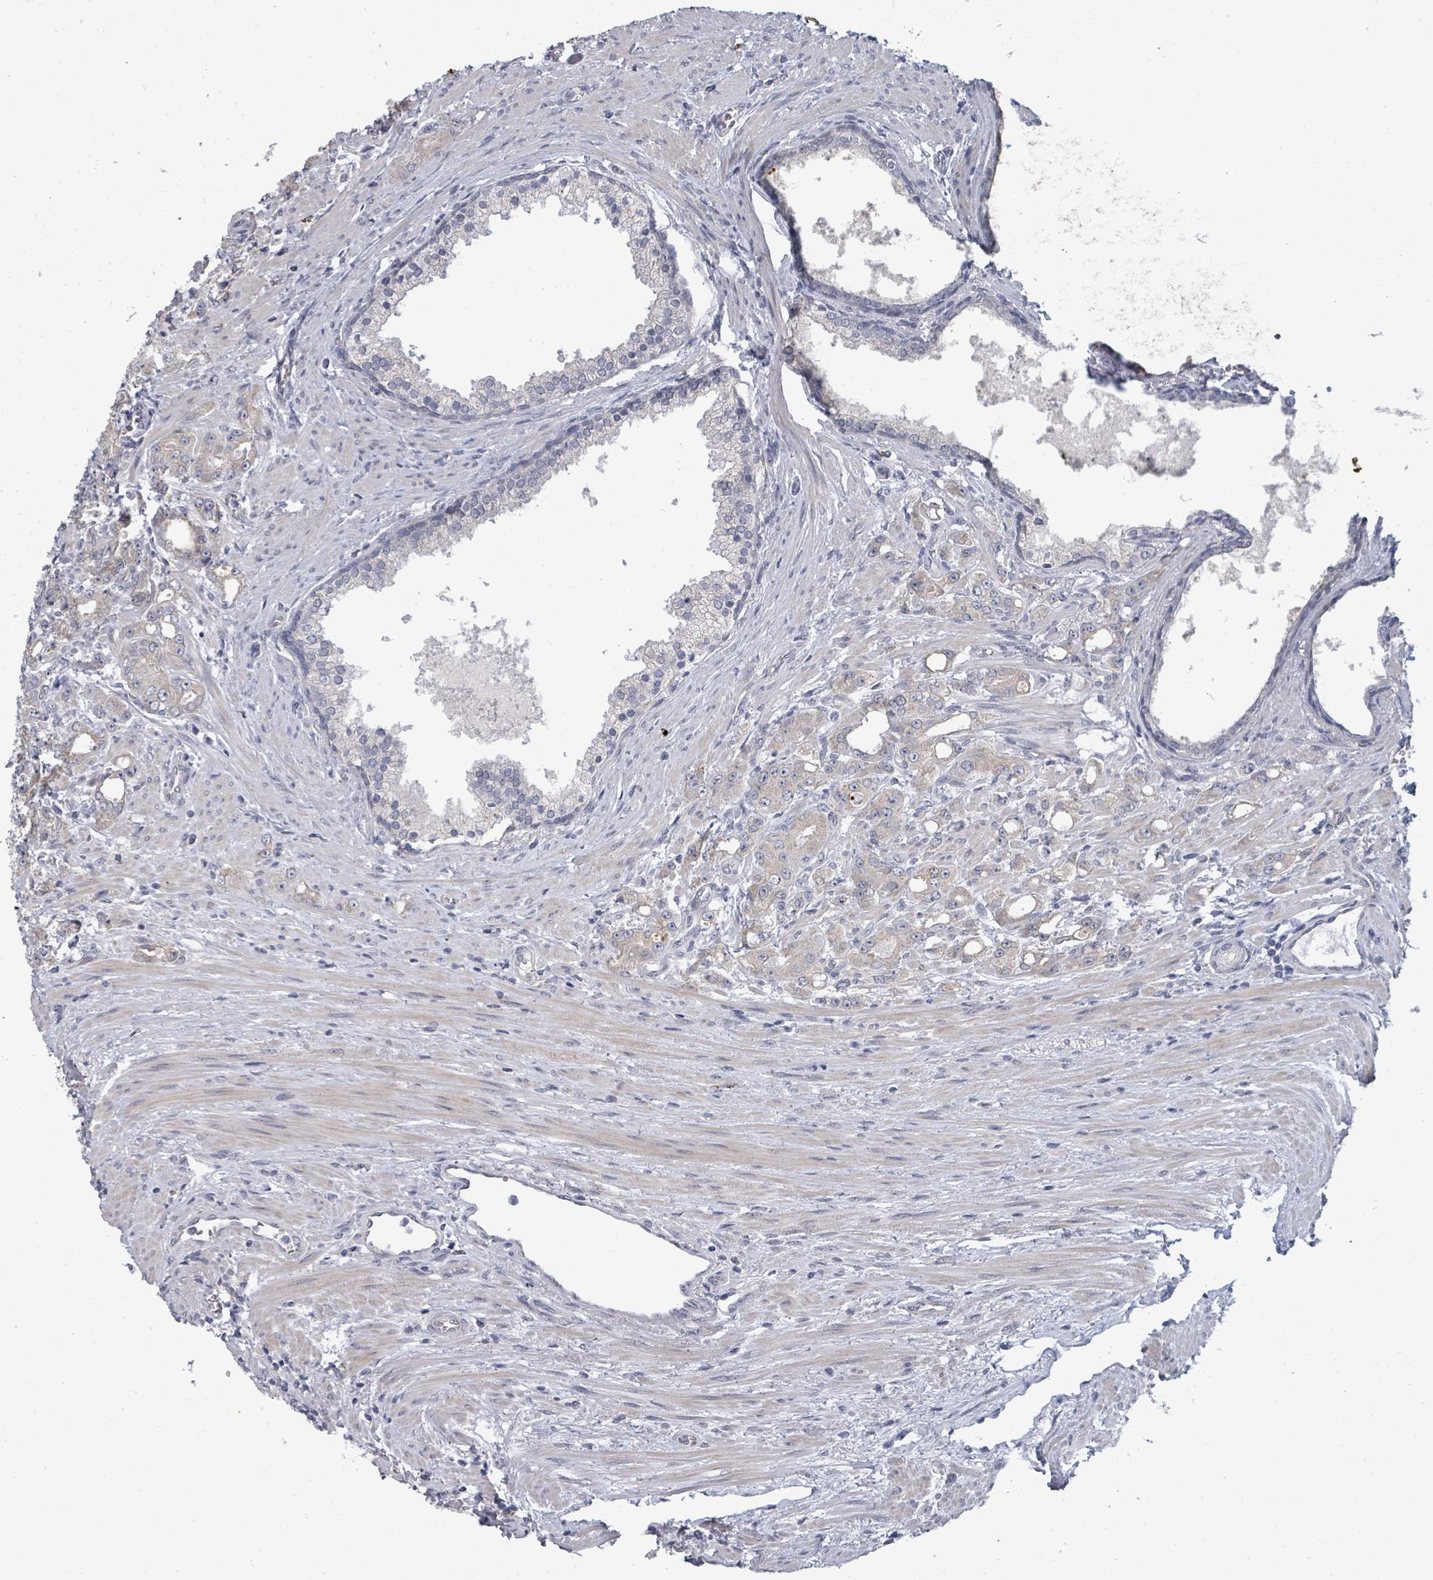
{"staining": {"intensity": "negative", "quantity": "none", "location": "none"}, "tissue": "prostate cancer", "cell_type": "Tumor cells", "image_type": "cancer", "snomed": [{"axis": "morphology", "description": "Adenocarcinoma, High grade"}, {"axis": "topography", "description": "Prostate"}], "caption": "A histopathology image of human prostate cancer (adenocarcinoma (high-grade)) is negative for staining in tumor cells.", "gene": "ASB12", "patient": {"sex": "male", "age": 69}}